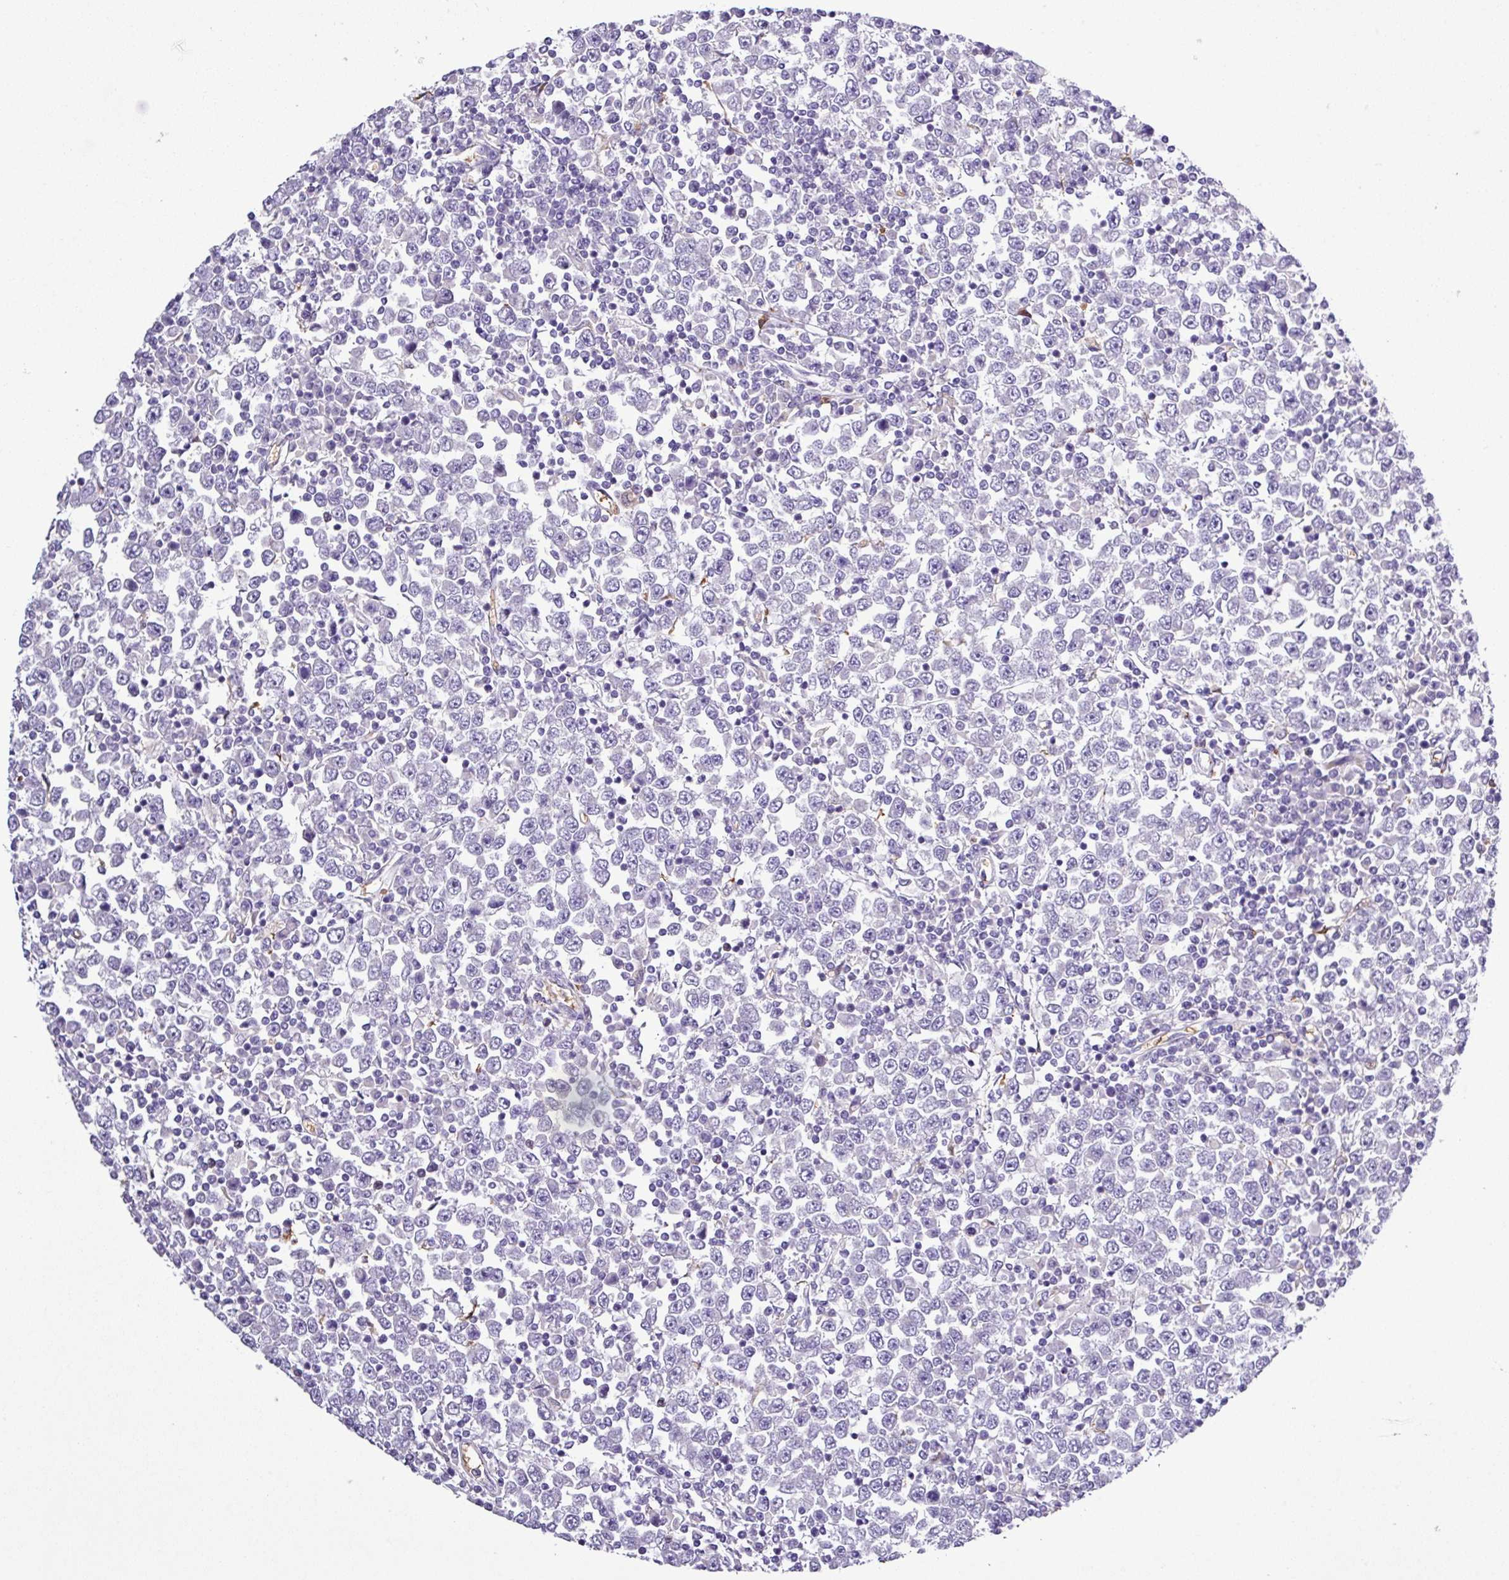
{"staining": {"intensity": "negative", "quantity": "none", "location": "none"}, "tissue": "testis cancer", "cell_type": "Tumor cells", "image_type": "cancer", "snomed": [{"axis": "morphology", "description": "Seminoma, NOS"}, {"axis": "topography", "description": "Testis"}], "caption": "Testis seminoma was stained to show a protein in brown. There is no significant staining in tumor cells. Nuclei are stained in blue.", "gene": "MGAT4B", "patient": {"sex": "male", "age": 65}}